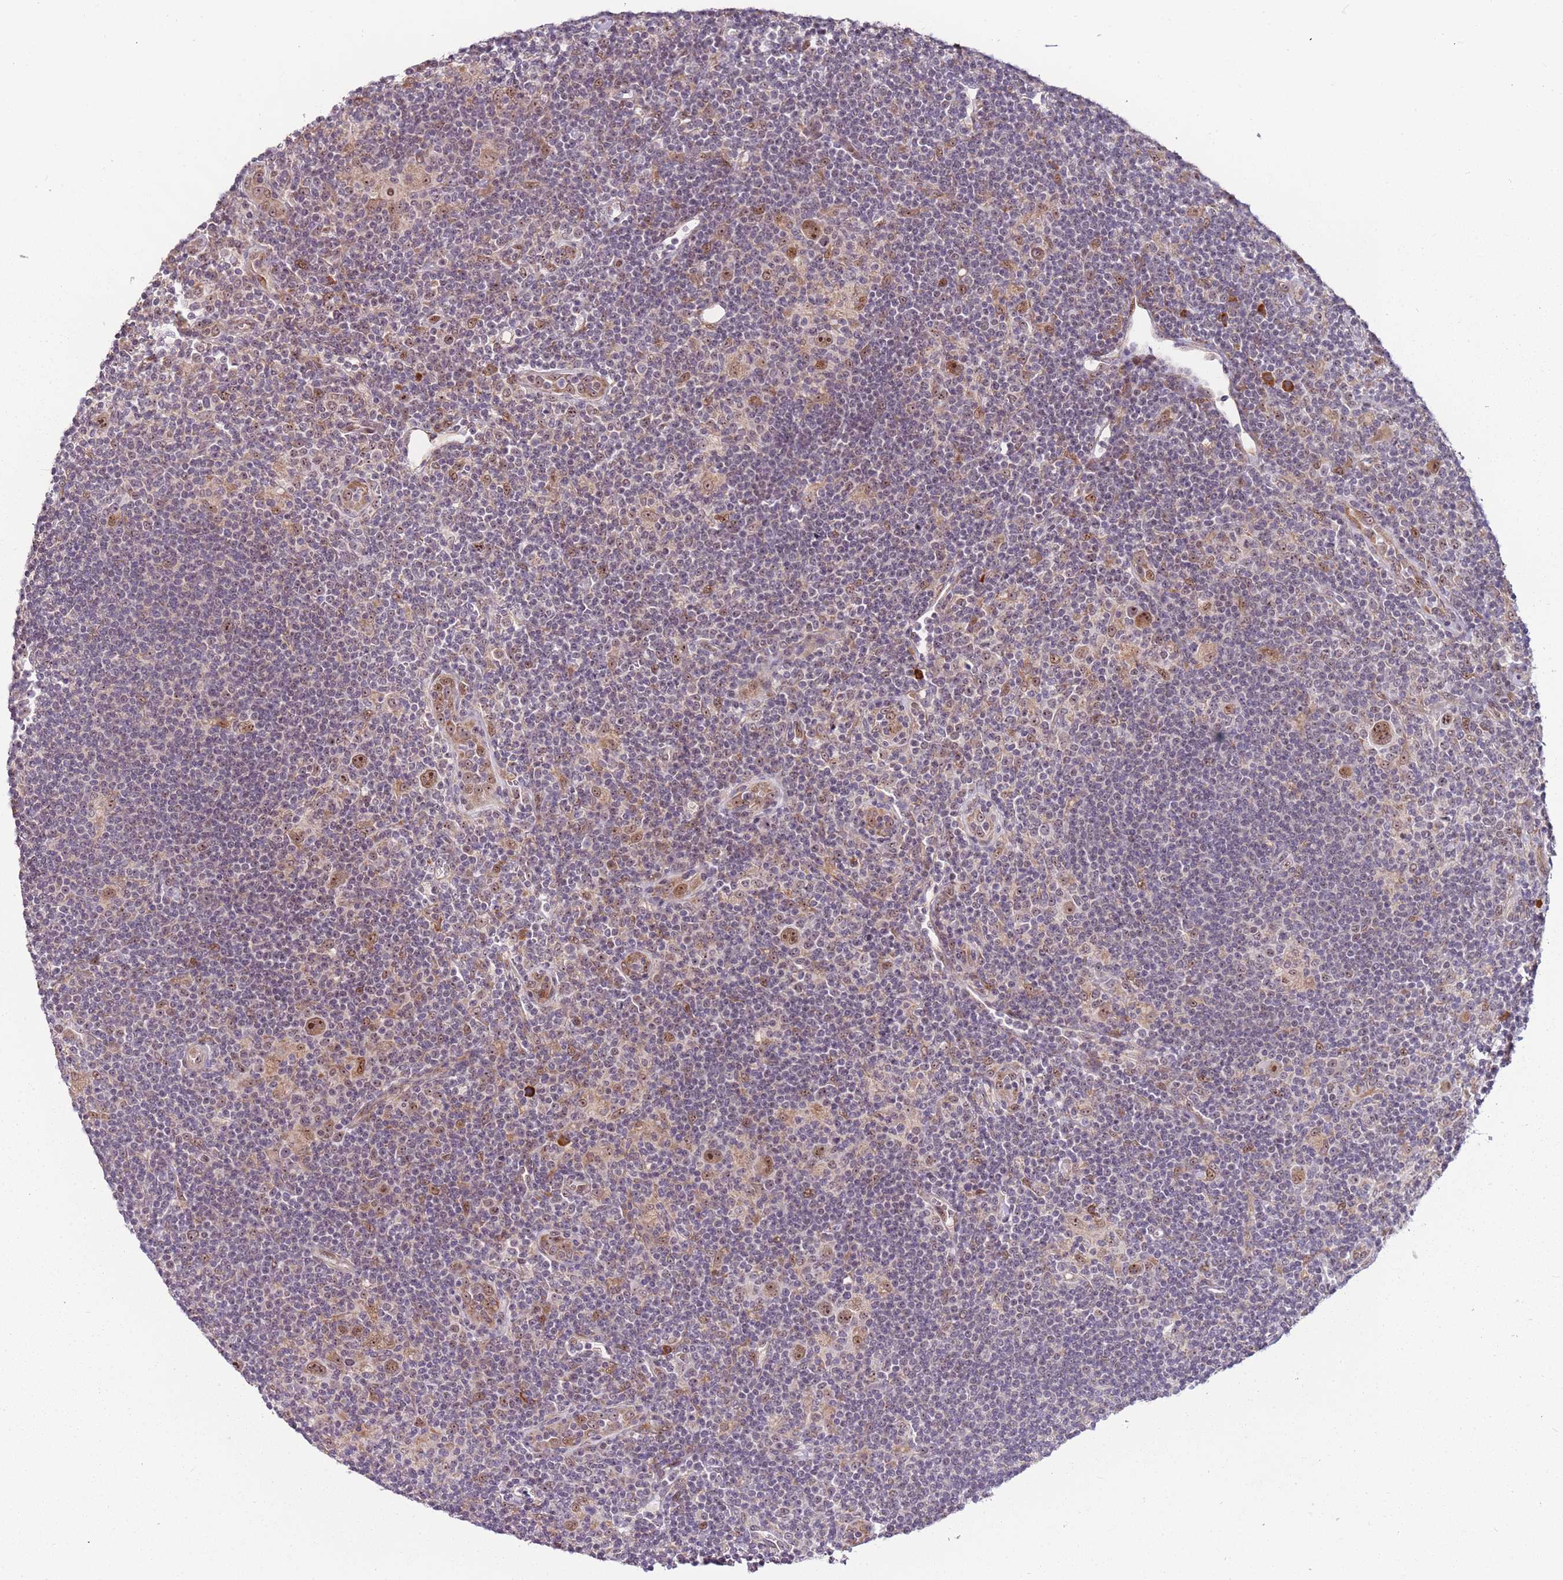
{"staining": {"intensity": "moderate", "quantity": ">75%", "location": "nuclear"}, "tissue": "lymphoma", "cell_type": "Tumor cells", "image_type": "cancer", "snomed": [{"axis": "morphology", "description": "Hodgkin's disease, NOS"}, {"axis": "topography", "description": "Lymph node"}], "caption": "Immunohistochemistry (IHC) image of neoplastic tissue: human lymphoma stained using immunohistochemistry (IHC) shows medium levels of moderate protein expression localized specifically in the nuclear of tumor cells, appearing as a nuclear brown color.", "gene": "UCMA", "patient": {"sex": "female", "age": 57}}